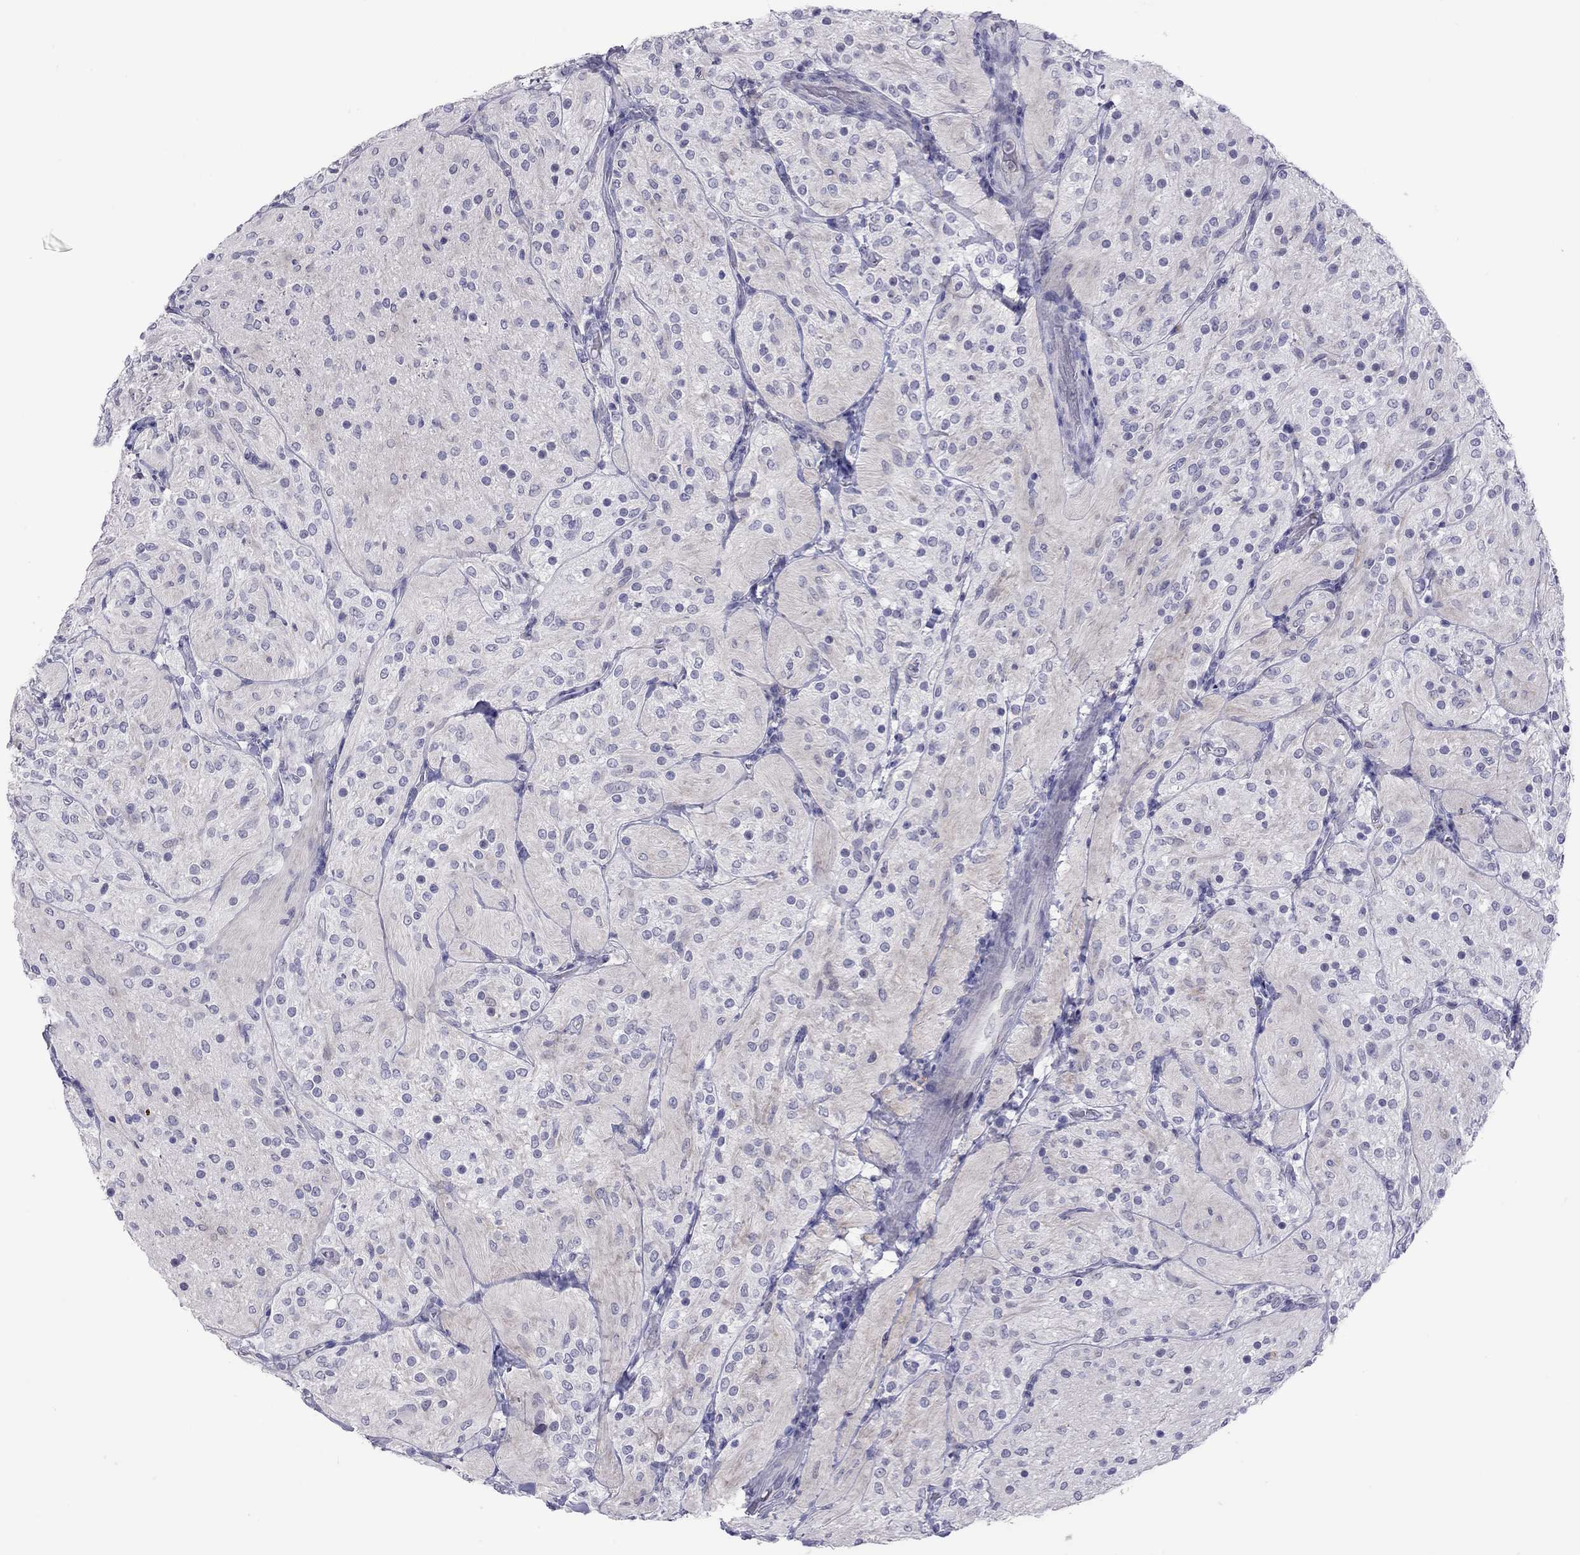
{"staining": {"intensity": "negative", "quantity": "none", "location": "none"}, "tissue": "glioma", "cell_type": "Tumor cells", "image_type": "cancer", "snomed": [{"axis": "morphology", "description": "Glioma, malignant, Low grade"}, {"axis": "topography", "description": "Brain"}], "caption": "Photomicrograph shows no significant protein staining in tumor cells of malignant glioma (low-grade).", "gene": "SLAMF1", "patient": {"sex": "male", "age": 3}}